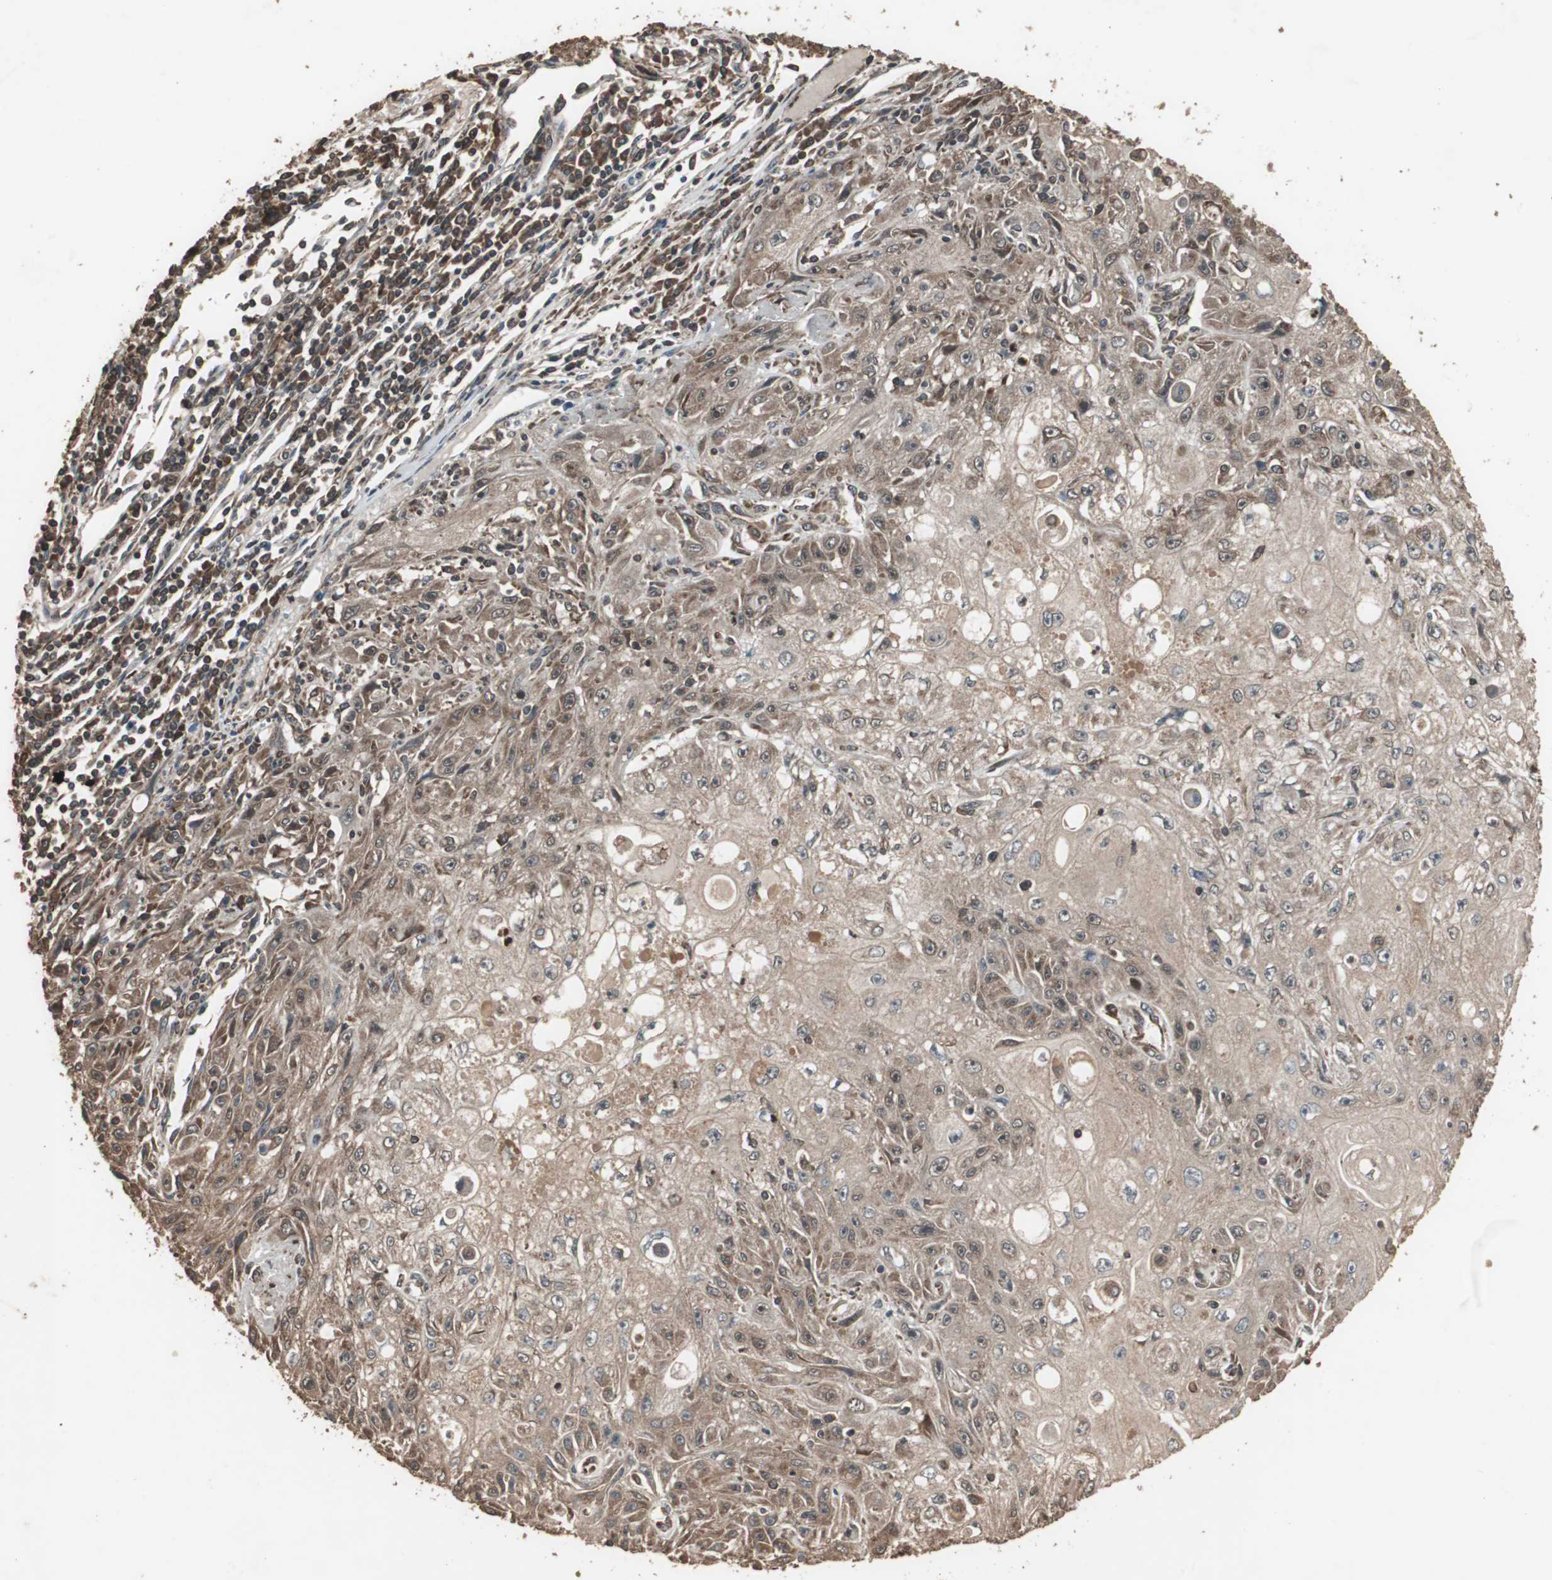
{"staining": {"intensity": "moderate", "quantity": ">75%", "location": "cytoplasmic/membranous"}, "tissue": "skin cancer", "cell_type": "Tumor cells", "image_type": "cancer", "snomed": [{"axis": "morphology", "description": "Squamous cell carcinoma, NOS"}, {"axis": "topography", "description": "Skin"}], "caption": "Skin squamous cell carcinoma stained for a protein (brown) exhibits moderate cytoplasmic/membranous positive expression in approximately >75% of tumor cells.", "gene": "LAMTOR5", "patient": {"sex": "male", "age": 75}}